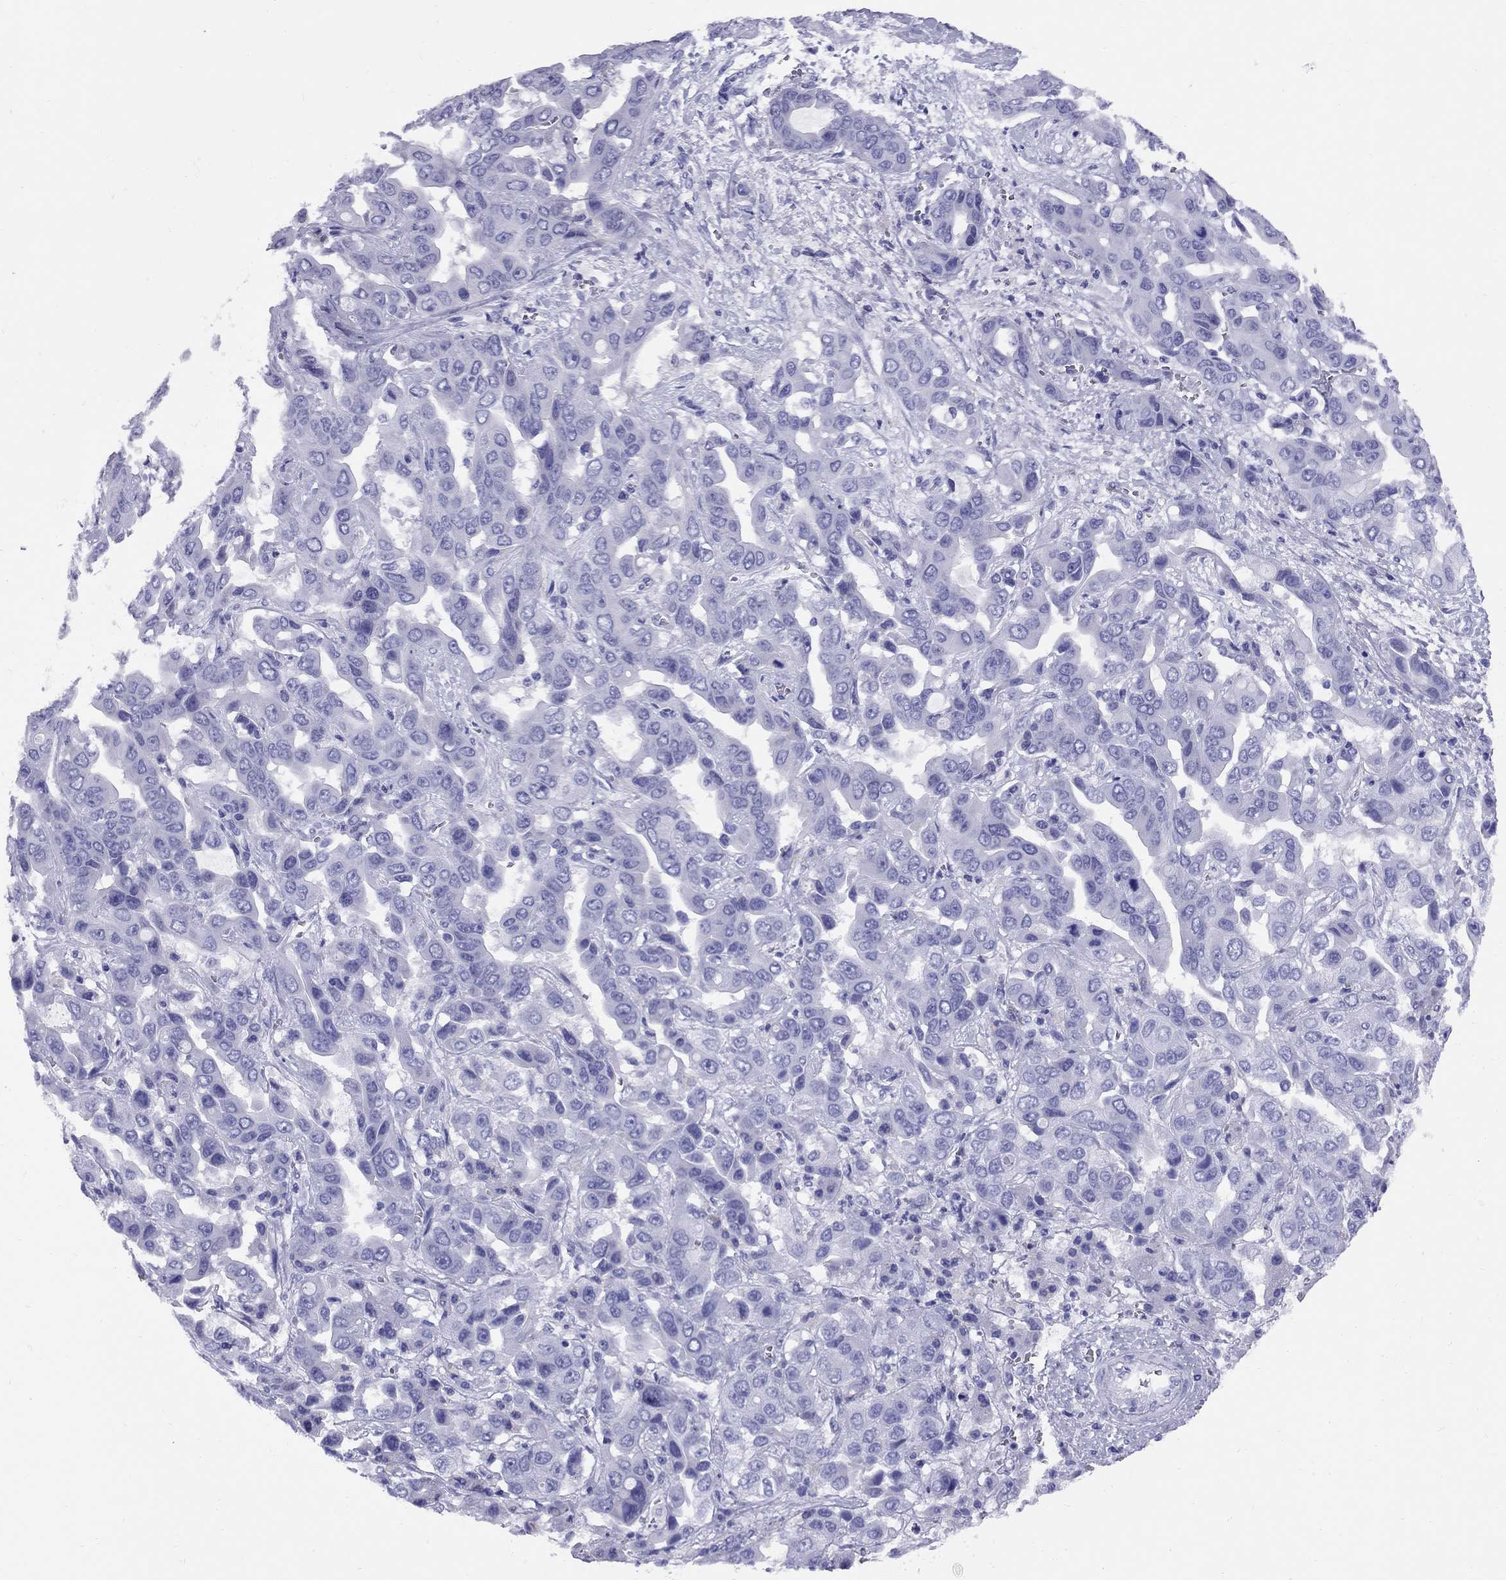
{"staining": {"intensity": "negative", "quantity": "none", "location": "none"}, "tissue": "liver cancer", "cell_type": "Tumor cells", "image_type": "cancer", "snomed": [{"axis": "morphology", "description": "Cholangiocarcinoma"}, {"axis": "topography", "description": "Liver"}], "caption": "Immunohistochemistry of liver cancer (cholangiocarcinoma) reveals no expression in tumor cells.", "gene": "AVPR1B", "patient": {"sex": "female", "age": 52}}